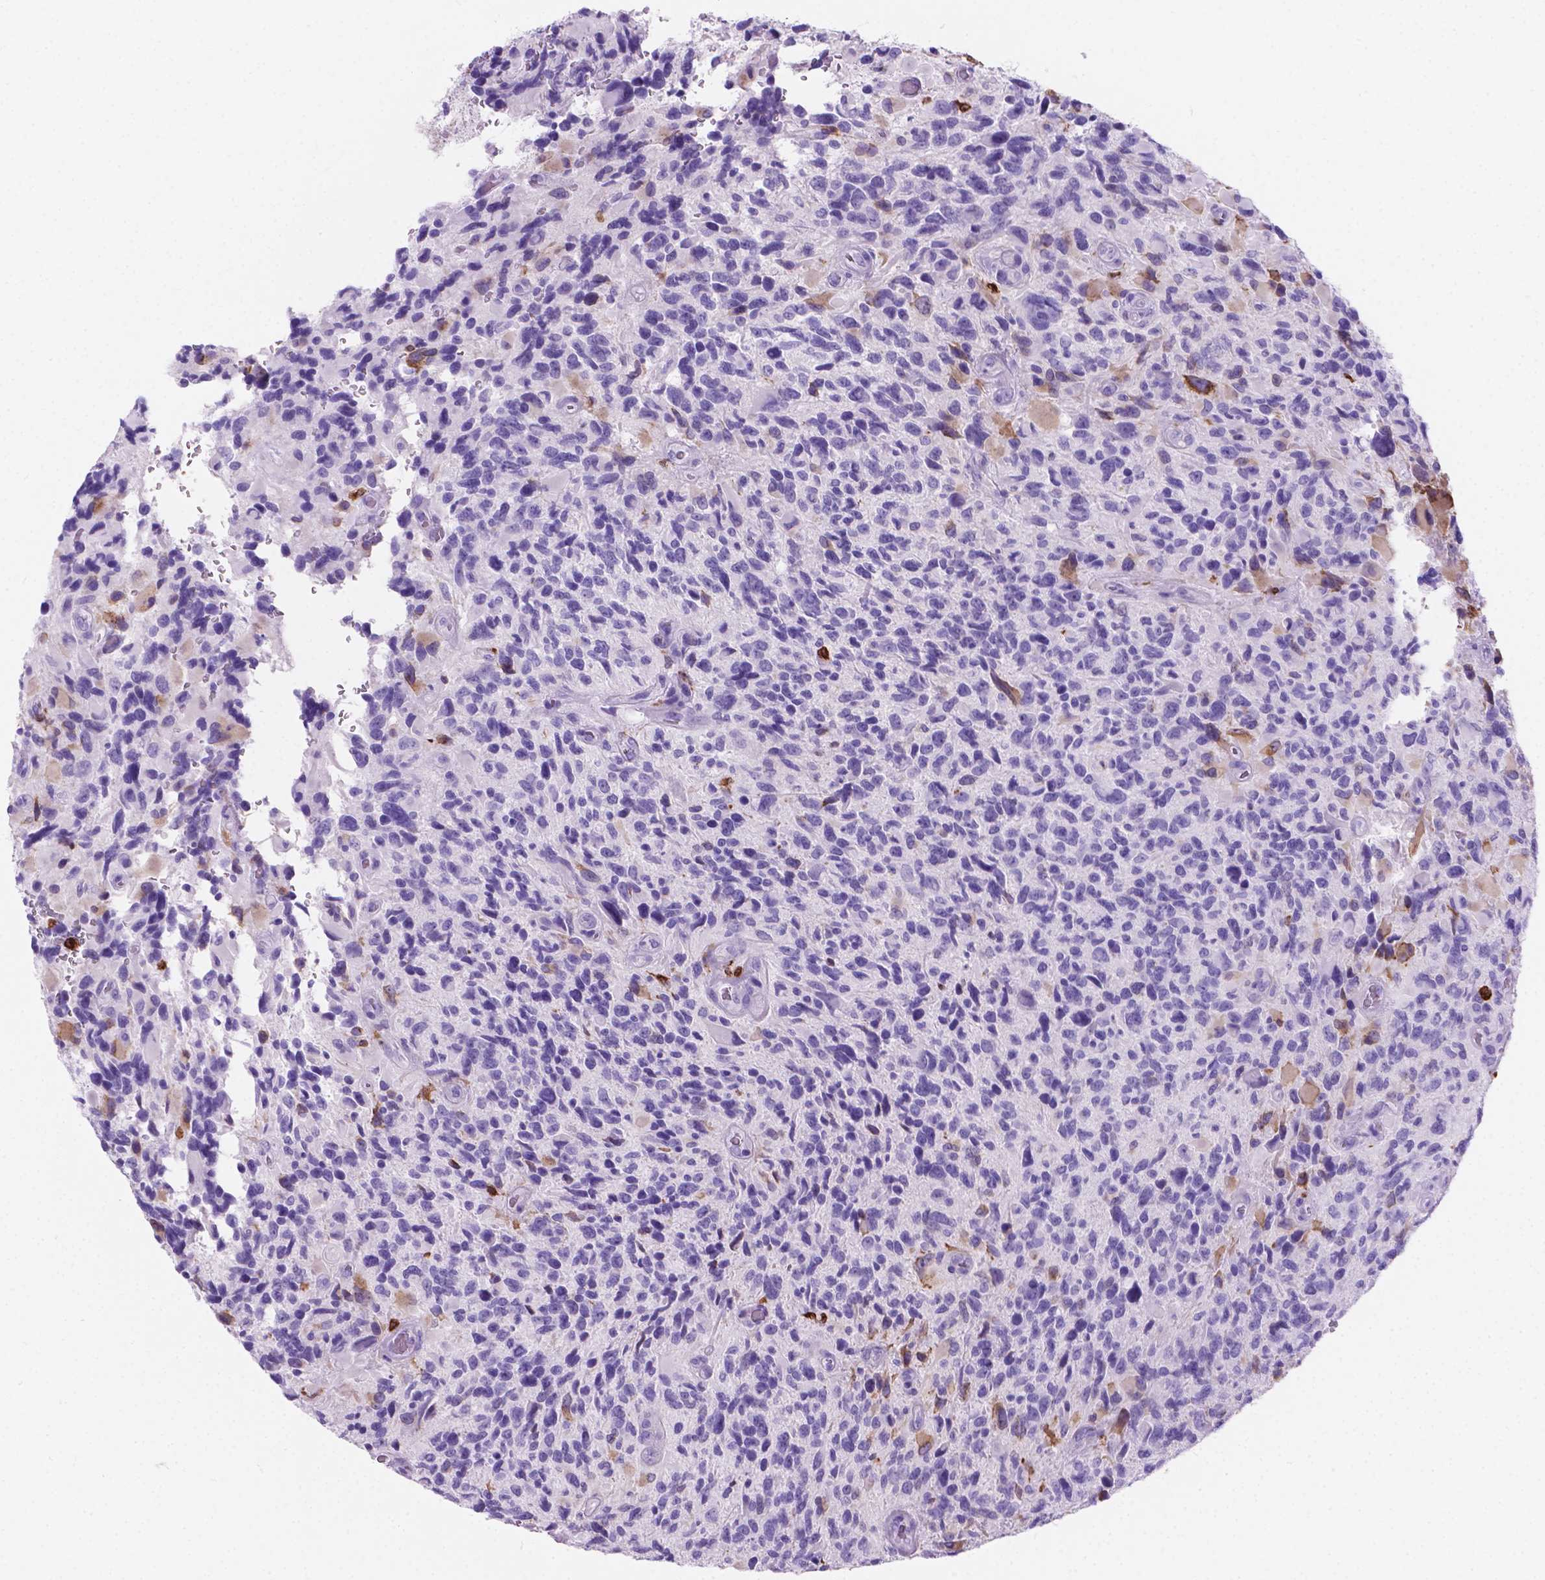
{"staining": {"intensity": "negative", "quantity": "none", "location": "none"}, "tissue": "glioma", "cell_type": "Tumor cells", "image_type": "cancer", "snomed": [{"axis": "morphology", "description": "Glioma, malignant, High grade"}, {"axis": "topography", "description": "Brain"}], "caption": "Immunohistochemistry micrograph of neoplastic tissue: human malignant glioma (high-grade) stained with DAB exhibits no significant protein expression in tumor cells.", "gene": "MACF1", "patient": {"sex": "male", "age": 46}}